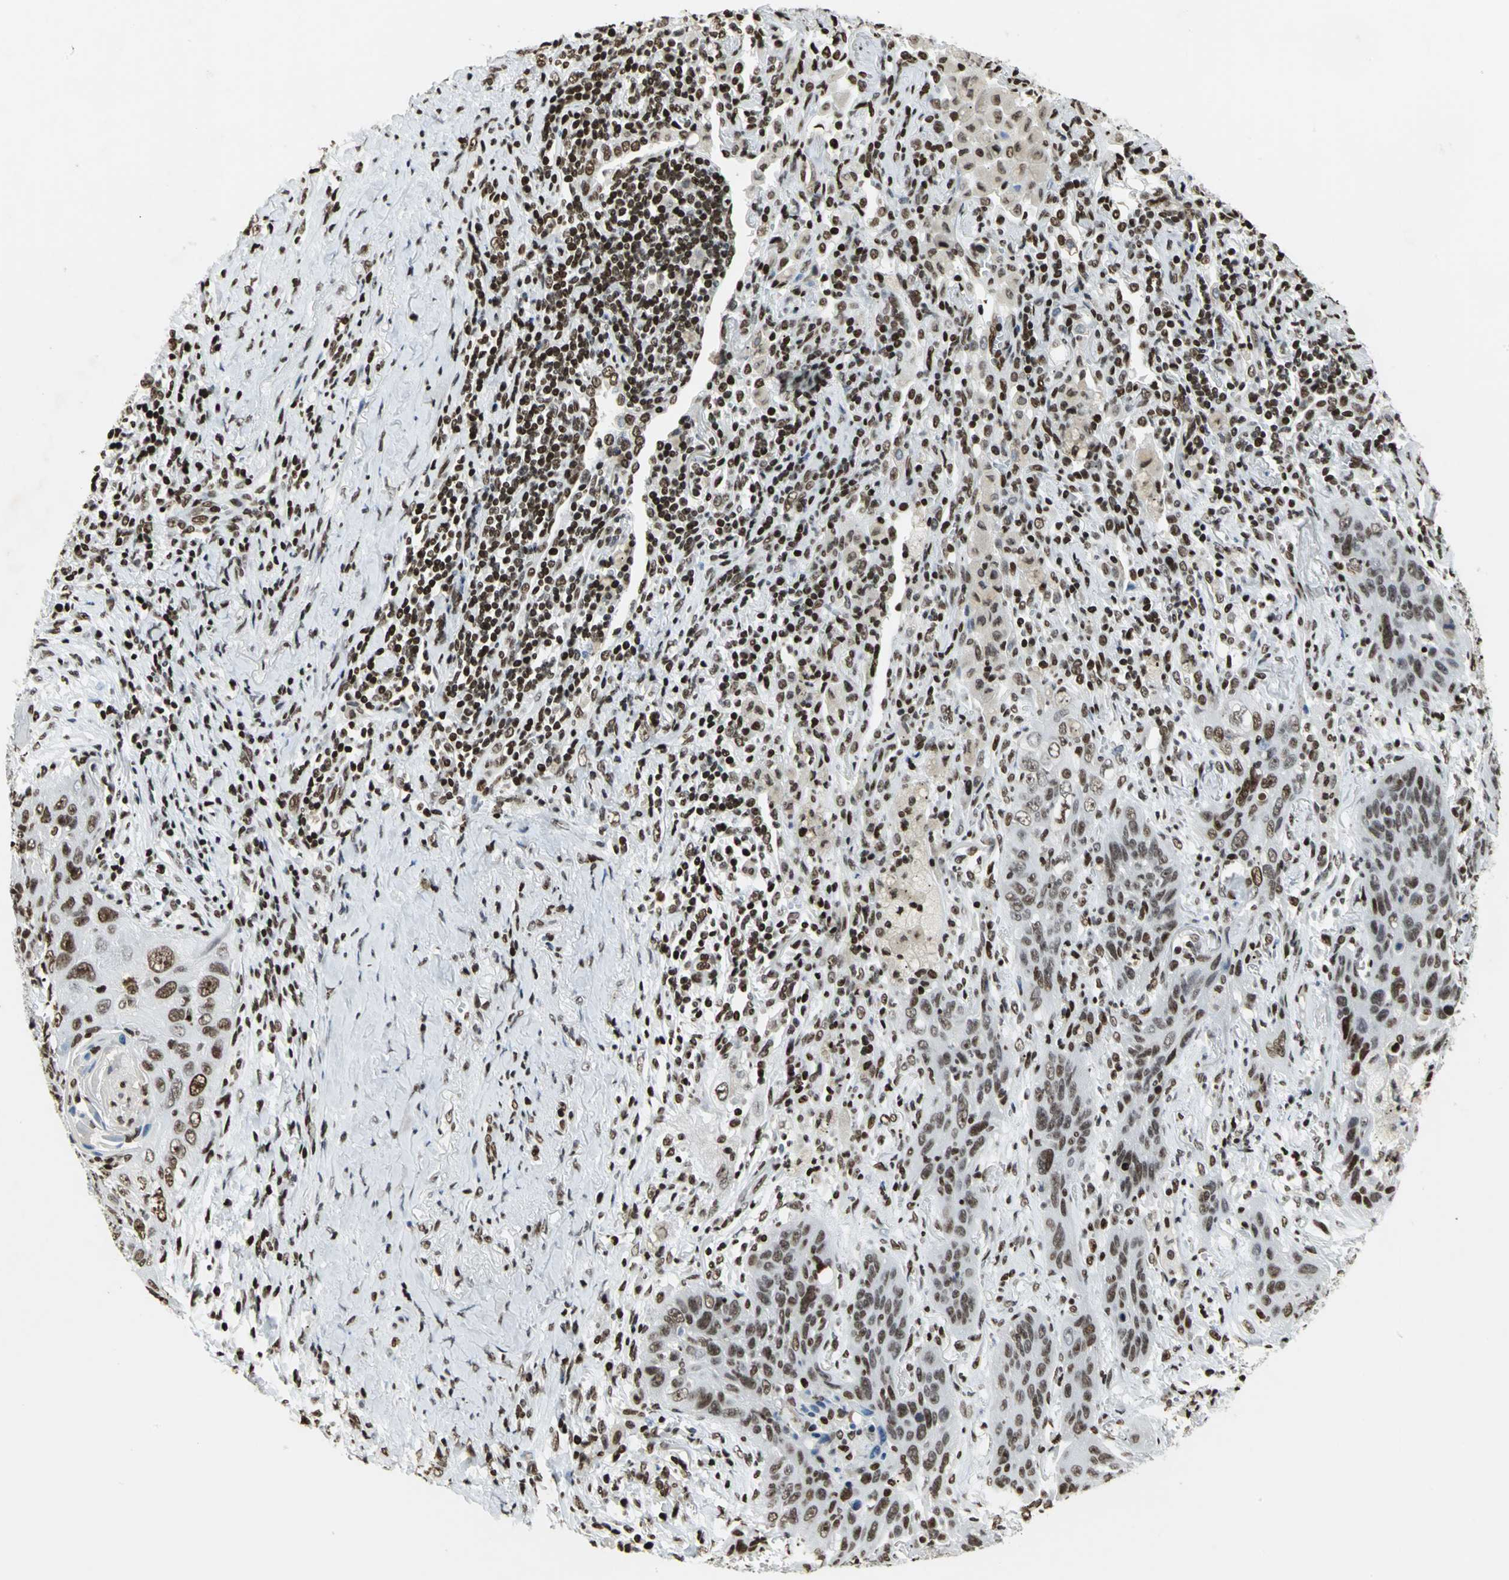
{"staining": {"intensity": "moderate", "quantity": ">75%", "location": "nuclear"}, "tissue": "lung cancer", "cell_type": "Tumor cells", "image_type": "cancer", "snomed": [{"axis": "morphology", "description": "Squamous cell carcinoma, NOS"}, {"axis": "topography", "description": "Lung"}], "caption": "Human lung cancer (squamous cell carcinoma) stained for a protein (brown) shows moderate nuclear positive staining in about >75% of tumor cells.", "gene": "HMGB1", "patient": {"sex": "female", "age": 67}}